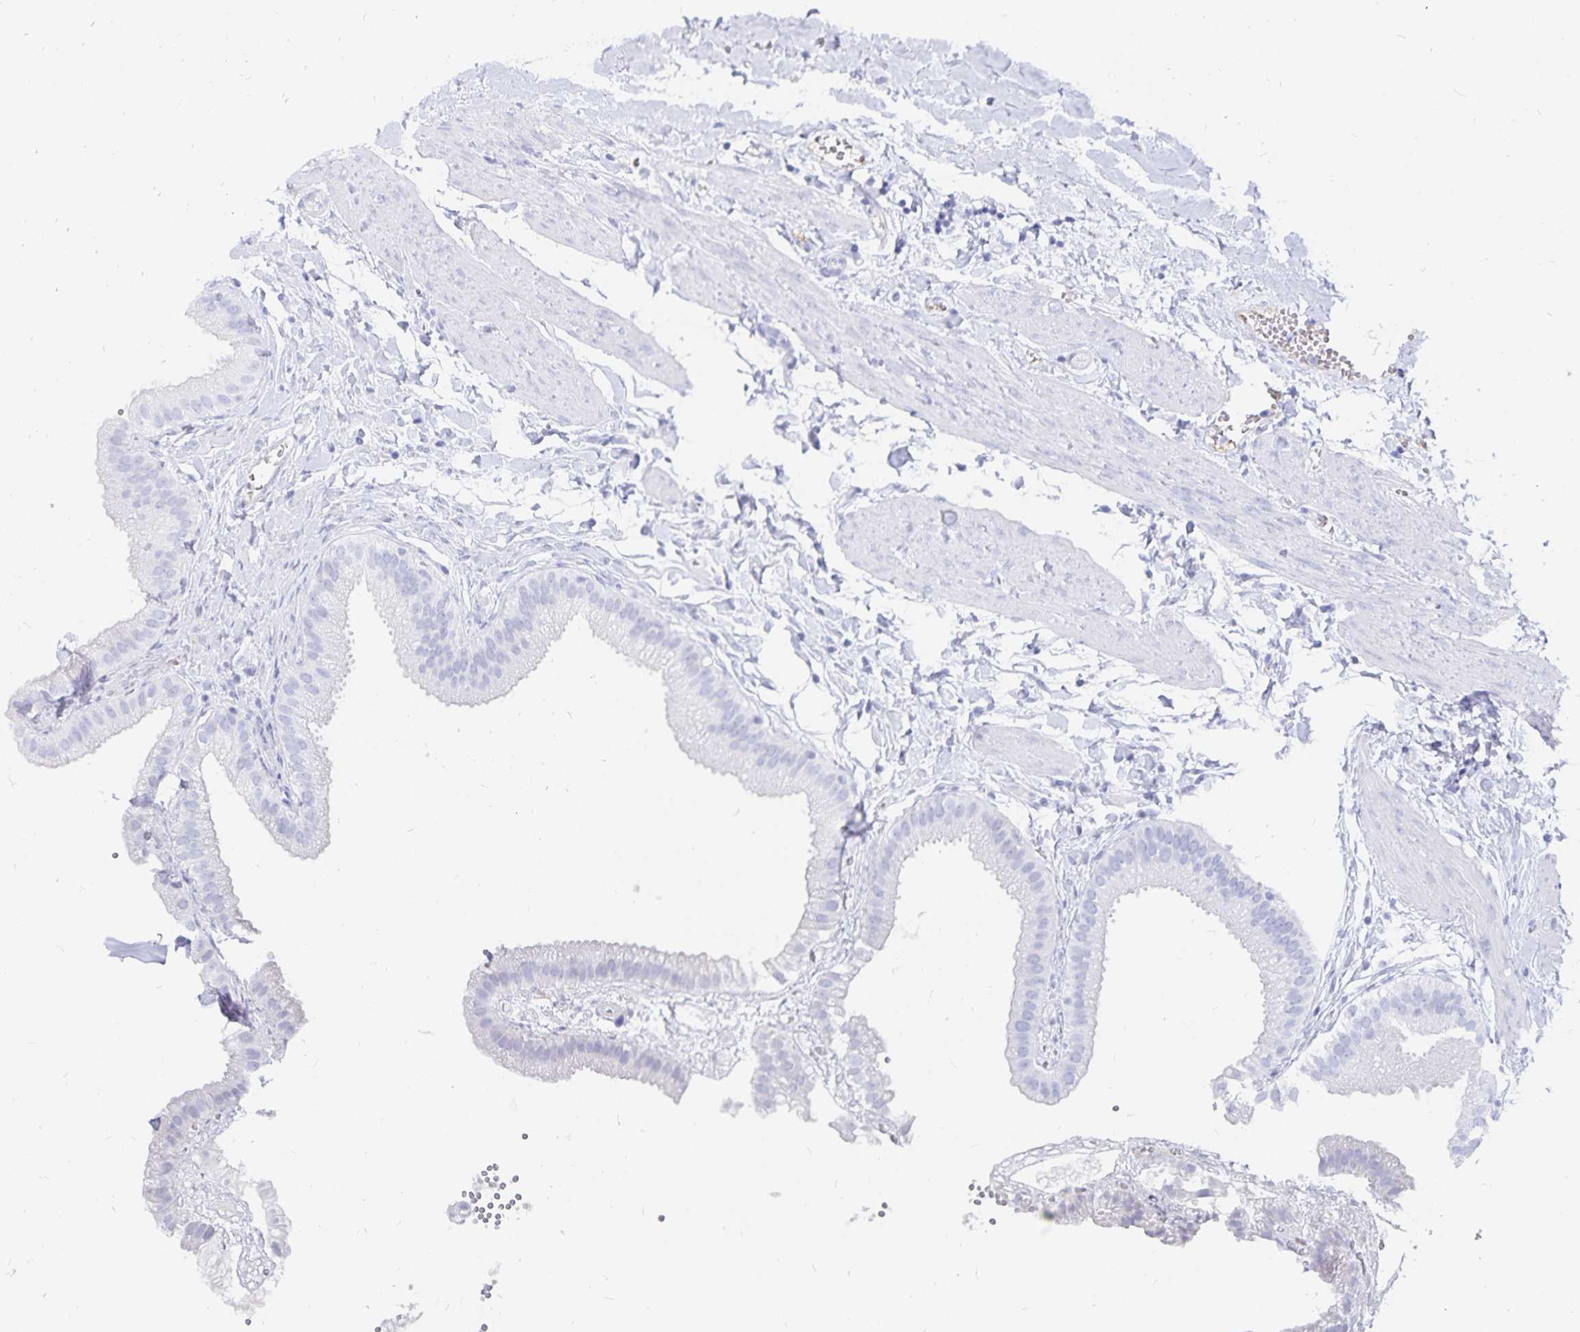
{"staining": {"intensity": "negative", "quantity": "none", "location": "none"}, "tissue": "gallbladder", "cell_type": "Glandular cells", "image_type": "normal", "snomed": [{"axis": "morphology", "description": "Normal tissue, NOS"}, {"axis": "topography", "description": "Gallbladder"}], "caption": "Glandular cells show no significant expression in normal gallbladder. (DAB IHC, high magnification).", "gene": "INSL5", "patient": {"sex": "female", "age": 63}}